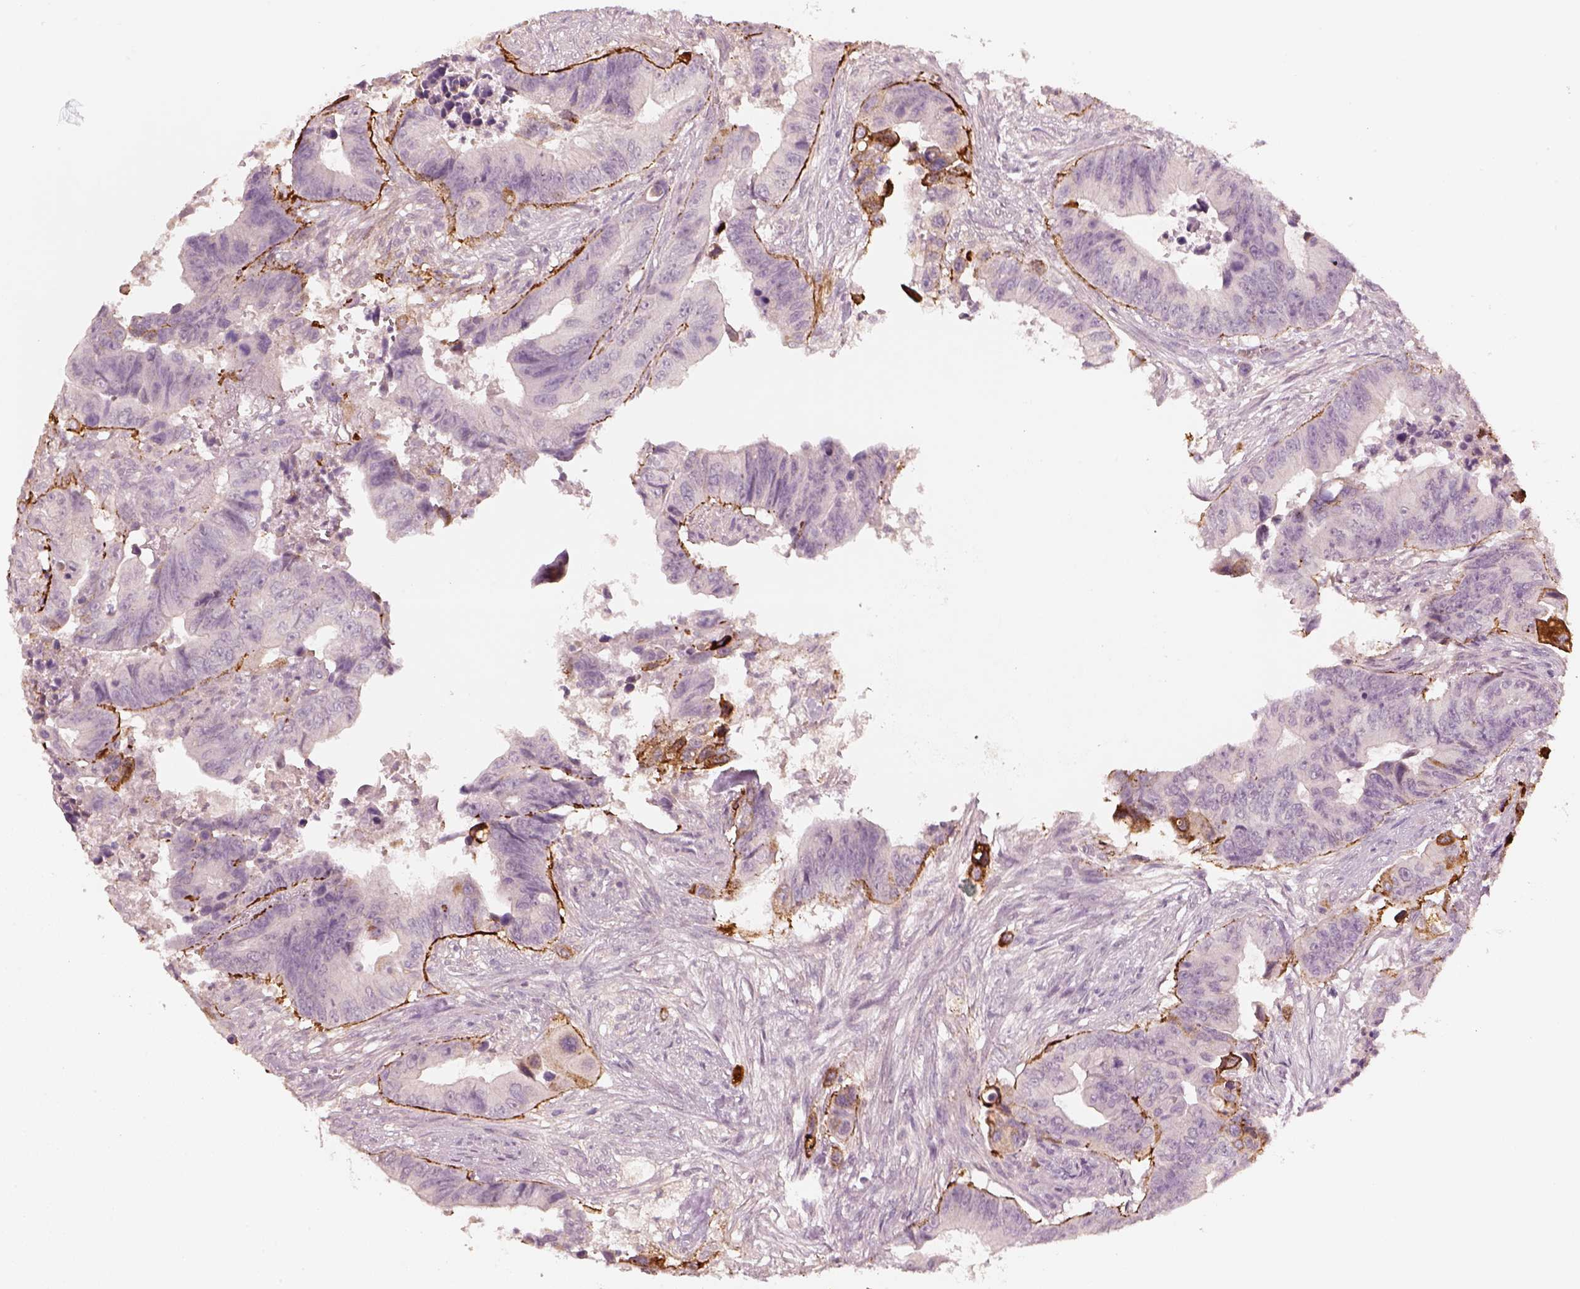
{"staining": {"intensity": "strong", "quantity": "<25%", "location": "cytoplasmic/membranous"}, "tissue": "colorectal cancer", "cell_type": "Tumor cells", "image_type": "cancer", "snomed": [{"axis": "morphology", "description": "Adenocarcinoma, NOS"}, {"axis": "topography", "description": "Colon"}], "caption": "Immunohistochemistry (IHC) staining of colorectal cancer, which exhibits medium levels of strong cytoplasmic/membranous expression in about <25% of tumor cells indicating strong cytoplasmic/membranous protein expression. The staining was performed using DAB (brown) for protein detection and nuclei were counterstained in hematoxylin (blue).", "gene": "LAMC2", "patient": {"sex": "female", "age": 87}}